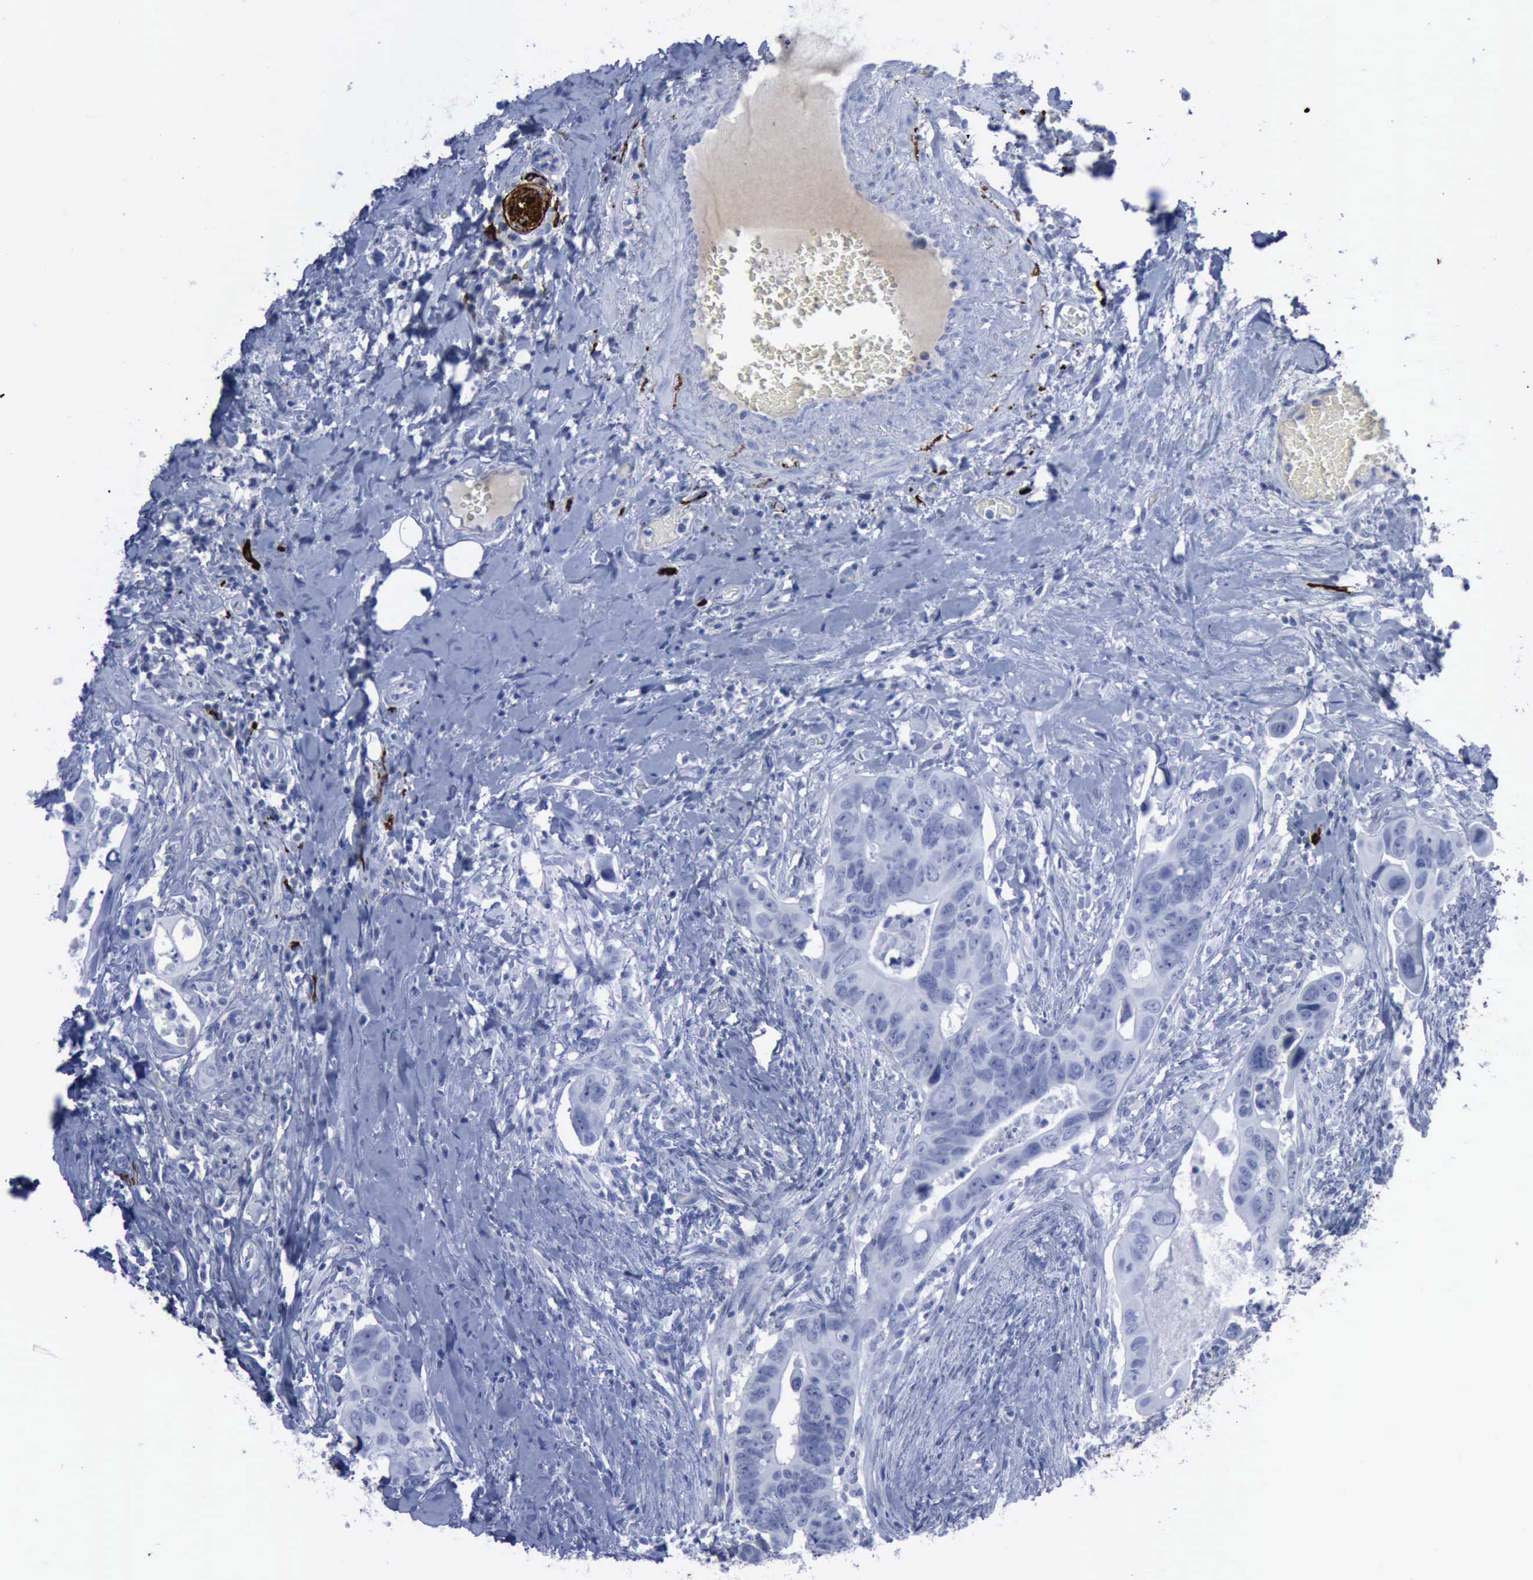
{"staining": {"intensity": "negative", "quantity": "none", "location": "none"}, "tissue": "colorectal cancer", "cell_type": "Tumor cells", "image_type": "cancer", "snomed": [{"axis": "morphology", "description": "Adenocarcinoma, NOS"}, {"axis": "topography", "description": "Rectum"}], "caption": "DAB (3,3'-diaminobenzidine) immunohistochemical staining of human colorectal cancer (adenocarcinoma) reveals no significant expression in tumor cells.", "gene": "NGFR", "patient": {"sex": "male", "age": 53}}